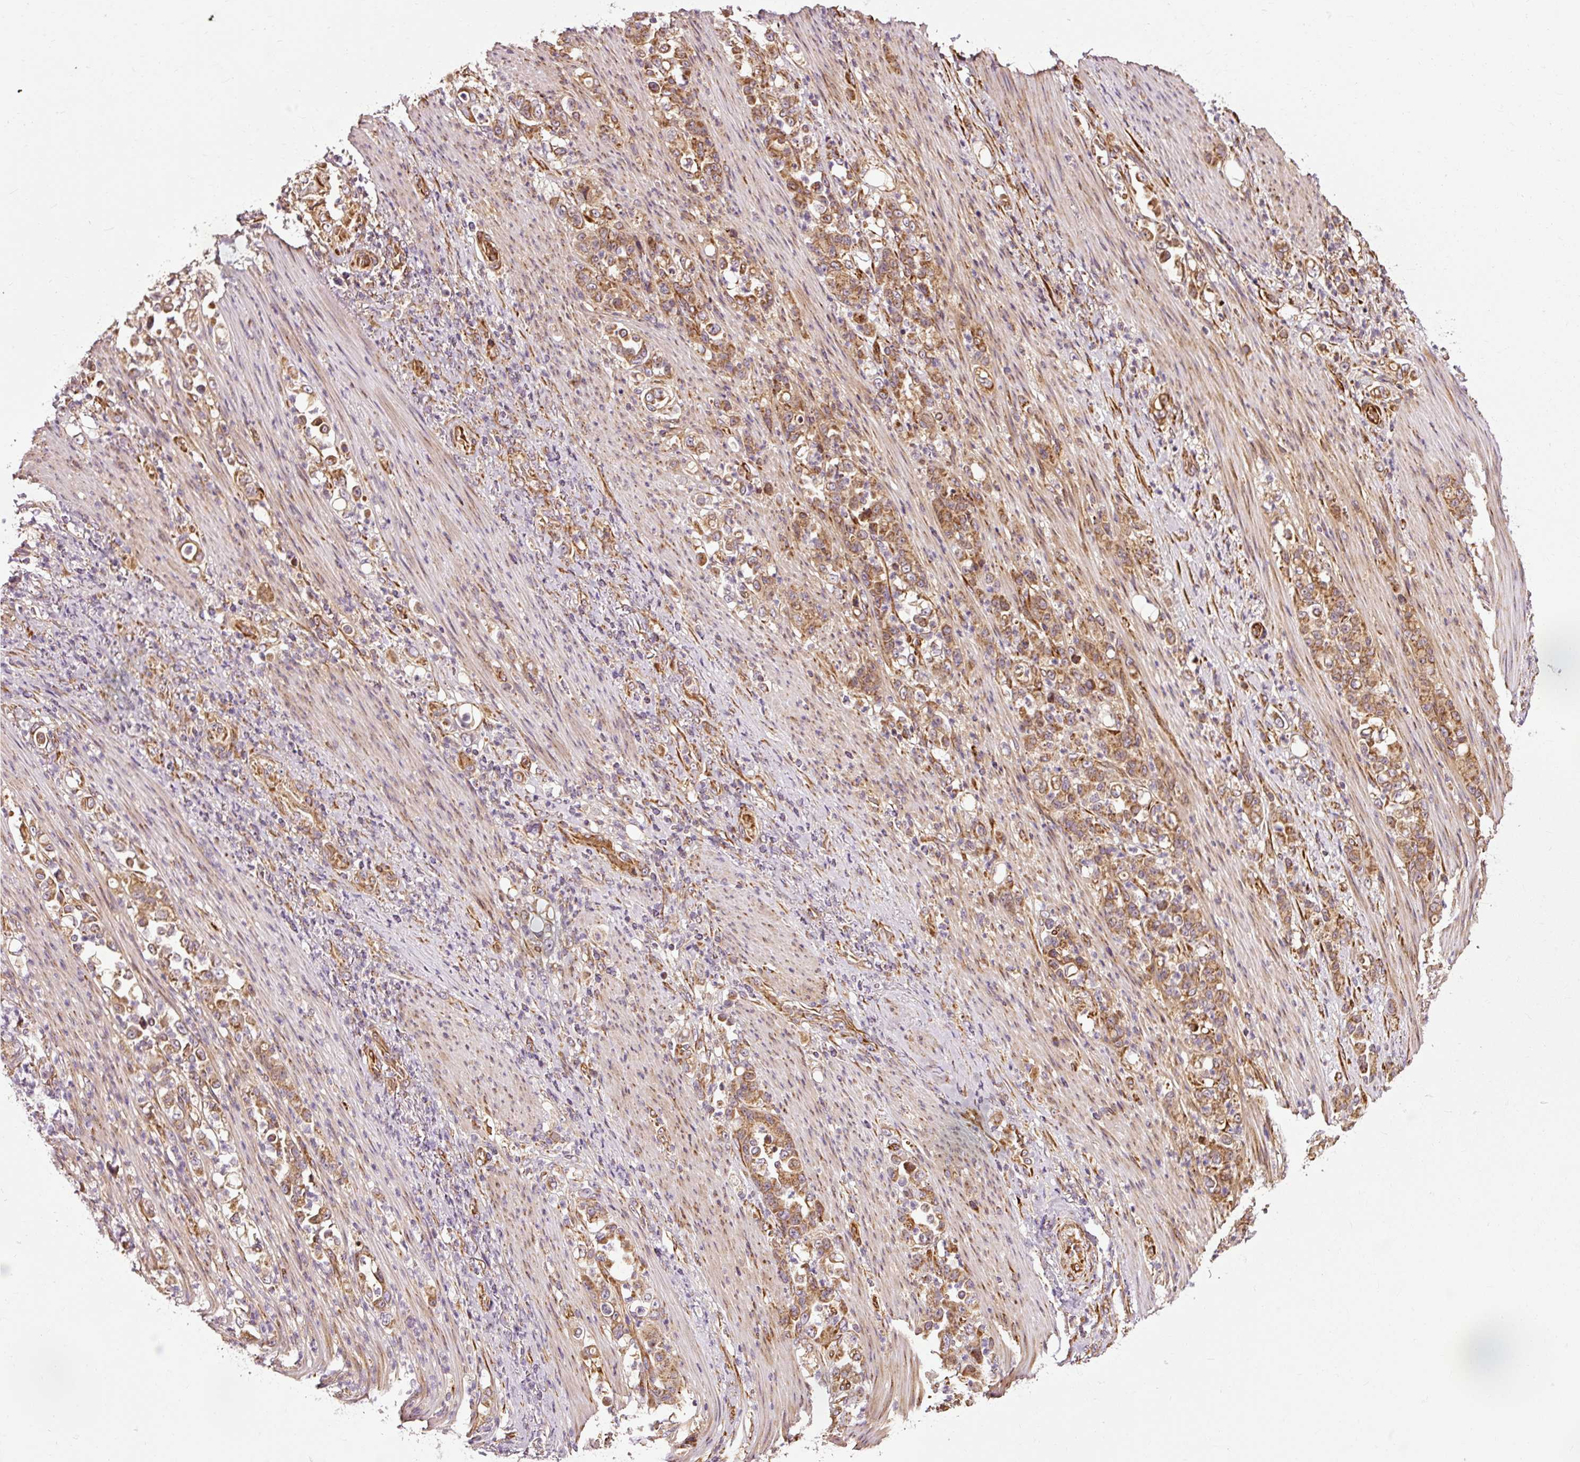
{"staining": {"intensity": "moderate", "quantity": ">75%", "location": "cytoplasmic/membranous"}, "tissue": "stomach cancer", "cell_type": "Tumor cells", "image_type": "cancer", "snomed": [{"axis": "morphology", "description": "Normal tissue, NOS"}, {"axis": "morphology", "description": "Adenocarcinoma, NOS"}, {"axis": "topography", "description": "Stomach"}], "caption": "The micrograph demonstrates a brown stain indicating the presence of a protein in the cytoplasmic/membranous of tumor cells in stomach cancer.", "gene": "ISCU", "patient": {"sex": "female", "age": 79}}